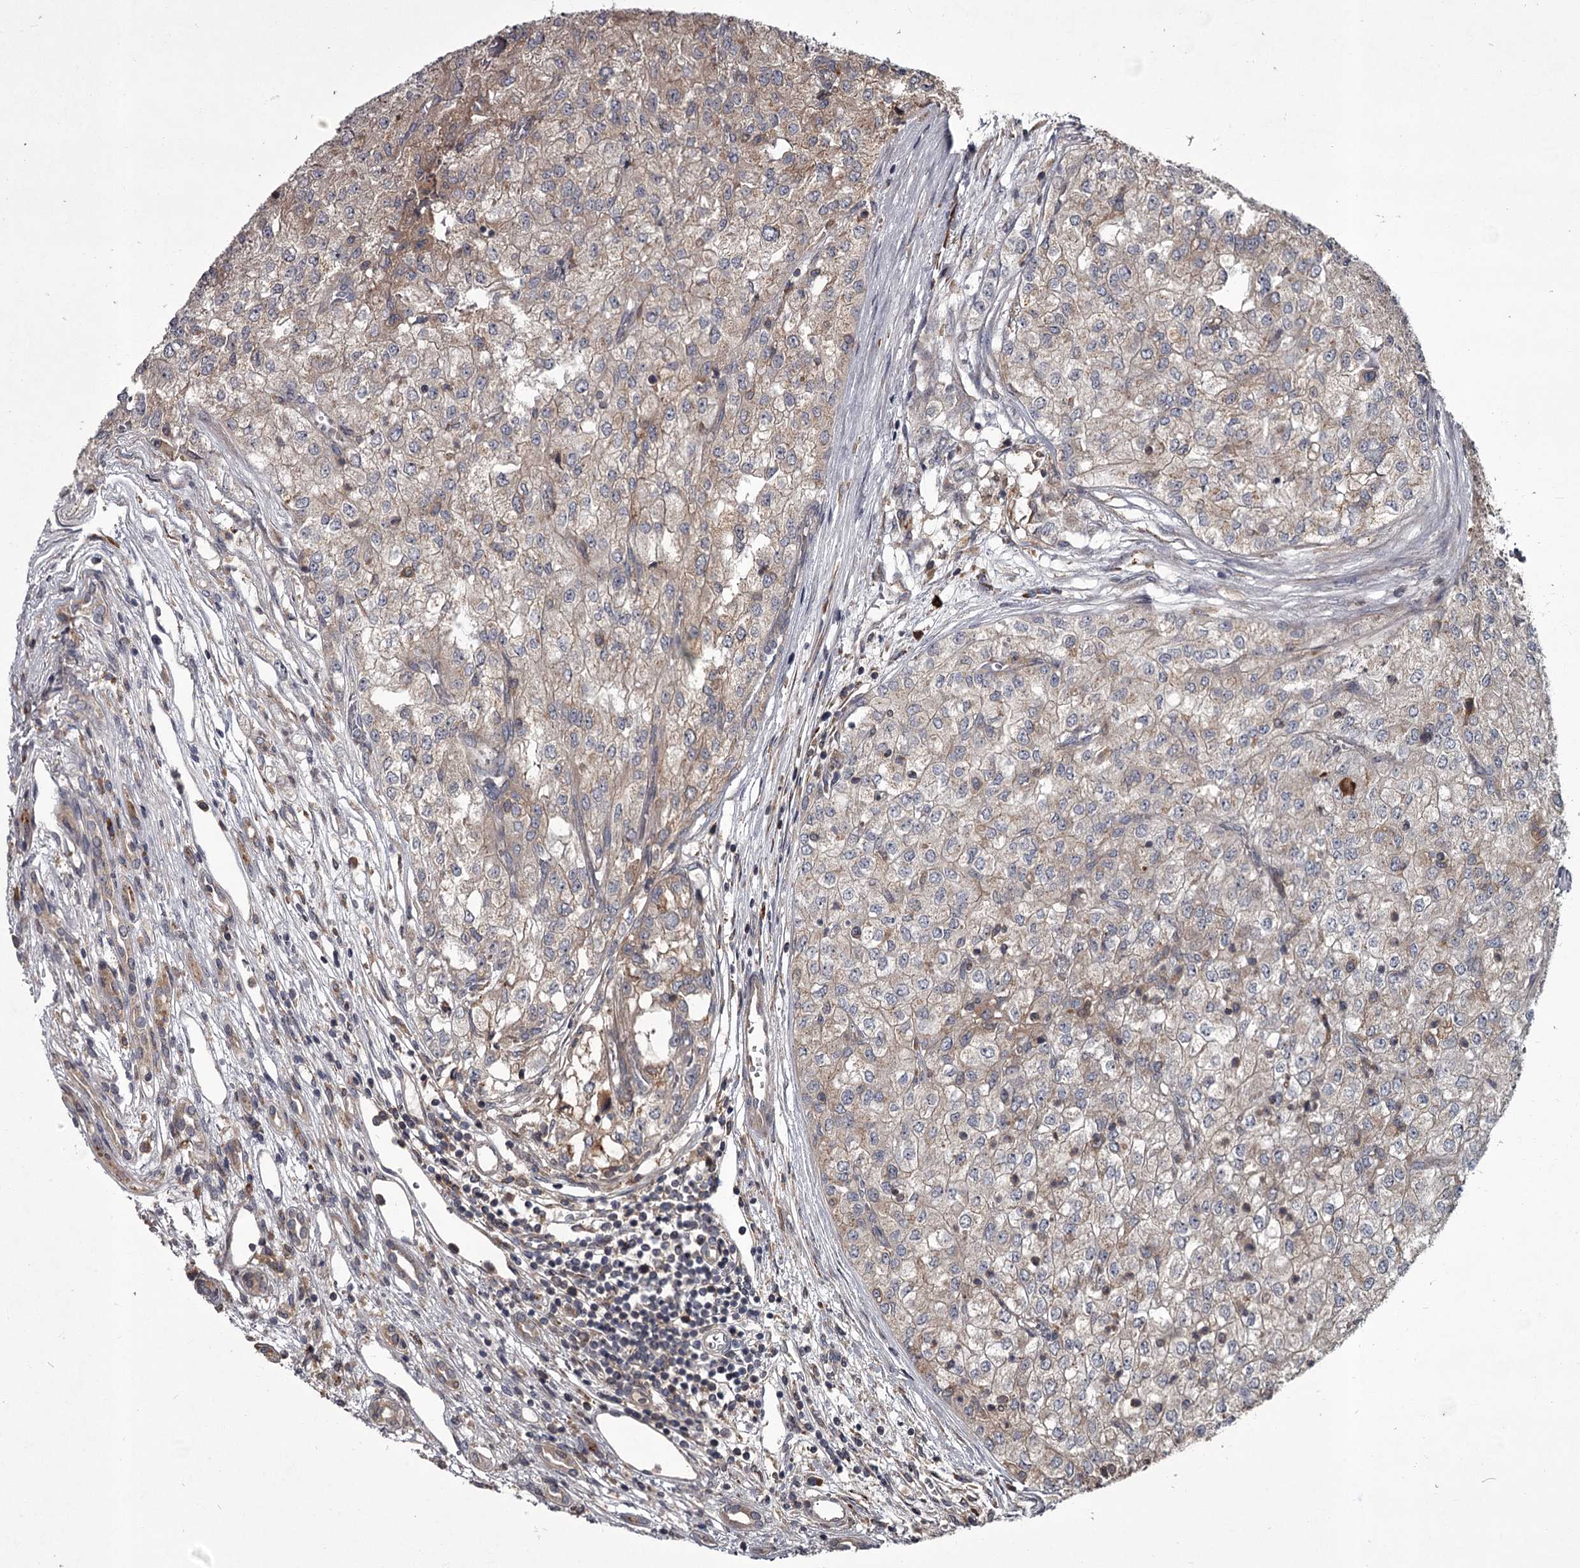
{"staining": {"intensity": "weak", "quantity": "25%-75%", "location": "cytoplasmic/membranous"}, "tissue": "renal cancer", "cell_type": "Tumor cells", "image_type": "cancer", "snomed": [{"axis": "morphology", "description": "Adenocarcinoma, NOS"}, {"axis": "topography", "description": "Kidney"}], "caption": "Renal adenocarcinoma stained for a protein reveals weak cytoplasmic/membranous positivity in tumor cells. (brown staining indicates protein expression, while blue staining denotes nuclei).", "gene": "UNC93B1", "patient": {"sex": "female", "age": 54}}